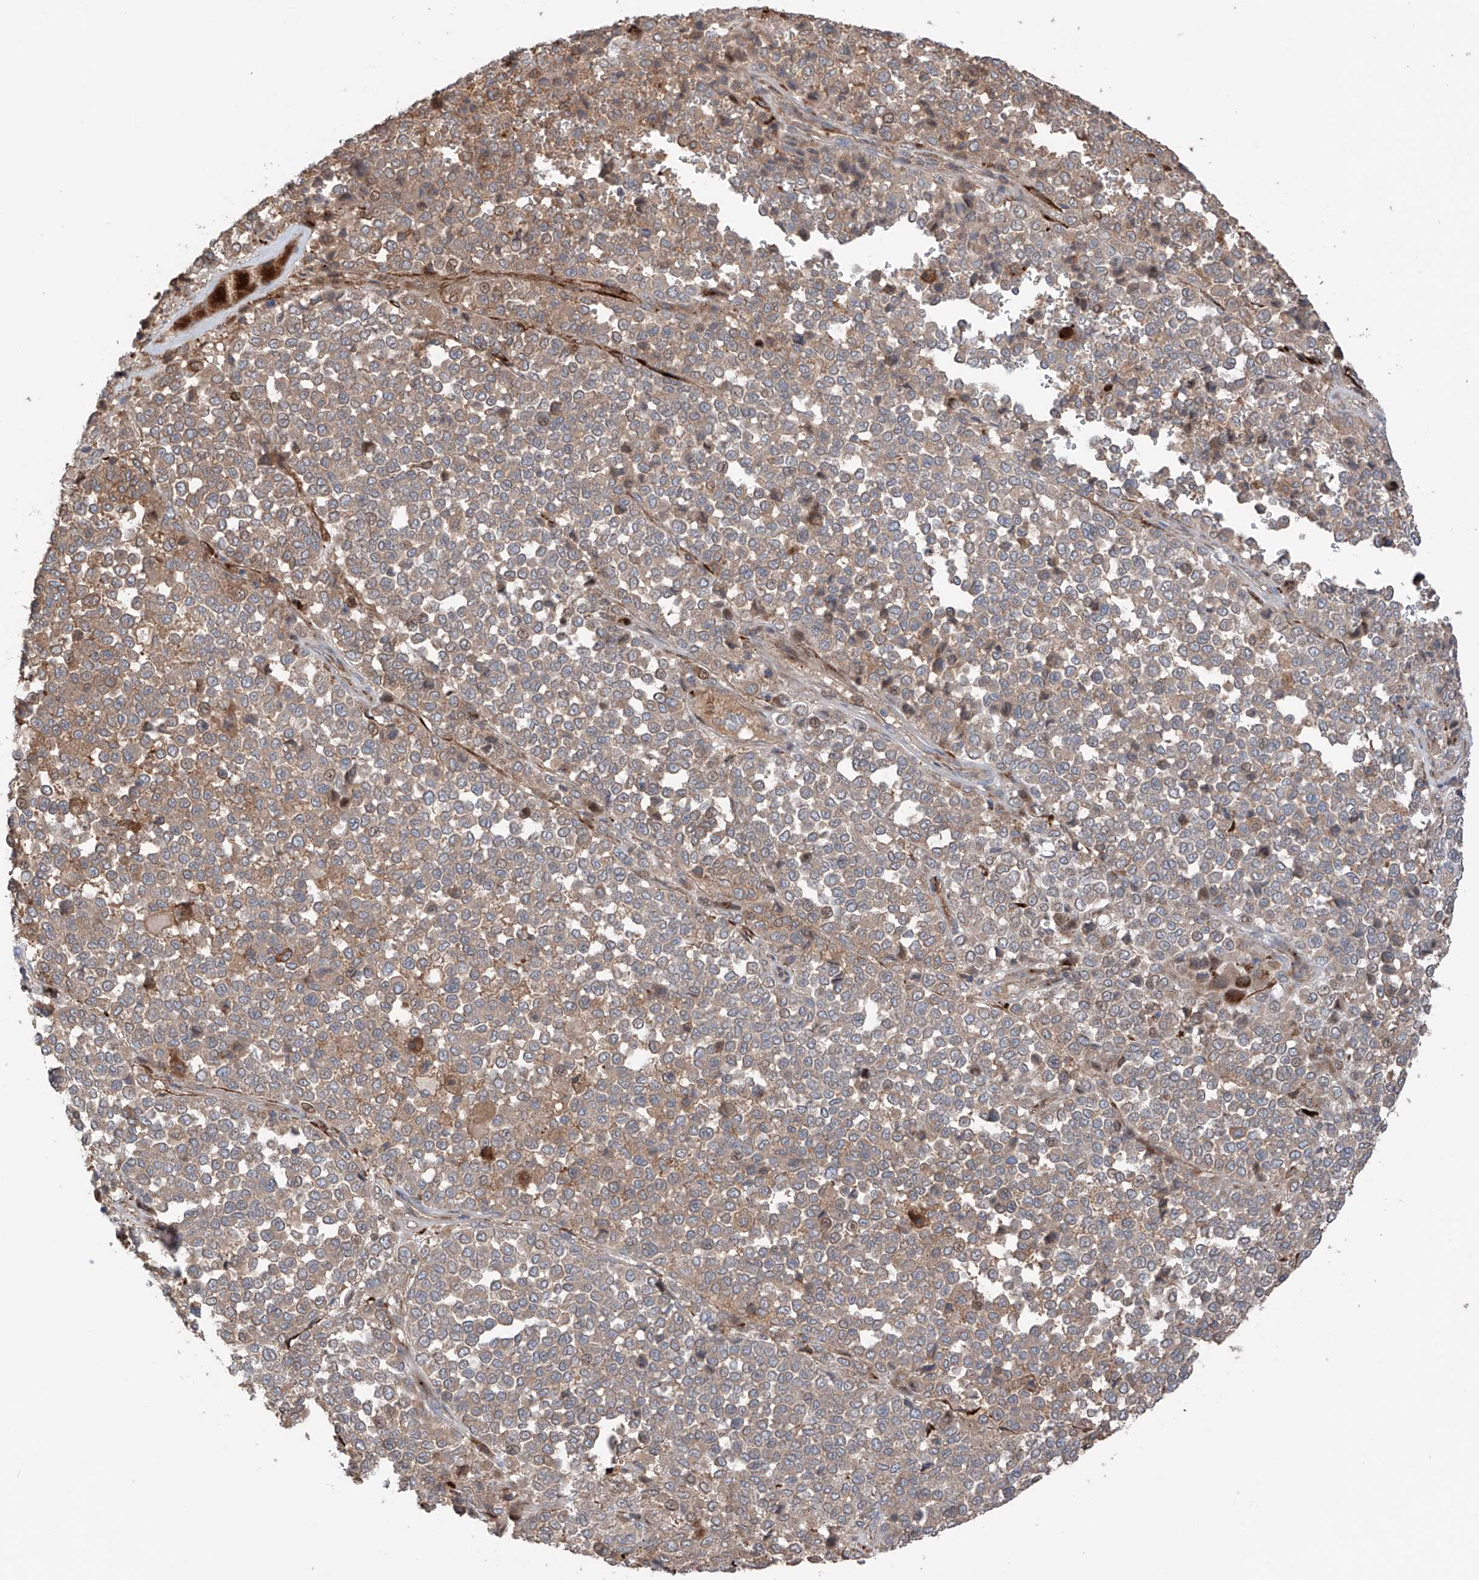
{"staining": {"intensity": "moderate", "quantity": ">75%", "location": "cytoplasmic/membranous"}, "tissue": "melanoma", "cell_type": "Tumor cells", "image_type": "cancer", "snomed": [{"axis": "morphology", "description": "Malignant melanoma, Metastatic site"}, {"axis": "topography", "description": "Pancreas"}], "caption": "Immunohistochemical staining of melanoma shows medium levels of moderate cytoplasmic/membranous protein expression in approximately >75% of tumor cells. The protein is shown in brown color, while the nuclei are stained blue.", "gene": "SAMD3", "patient": {"sex": "female", "age": 30}}